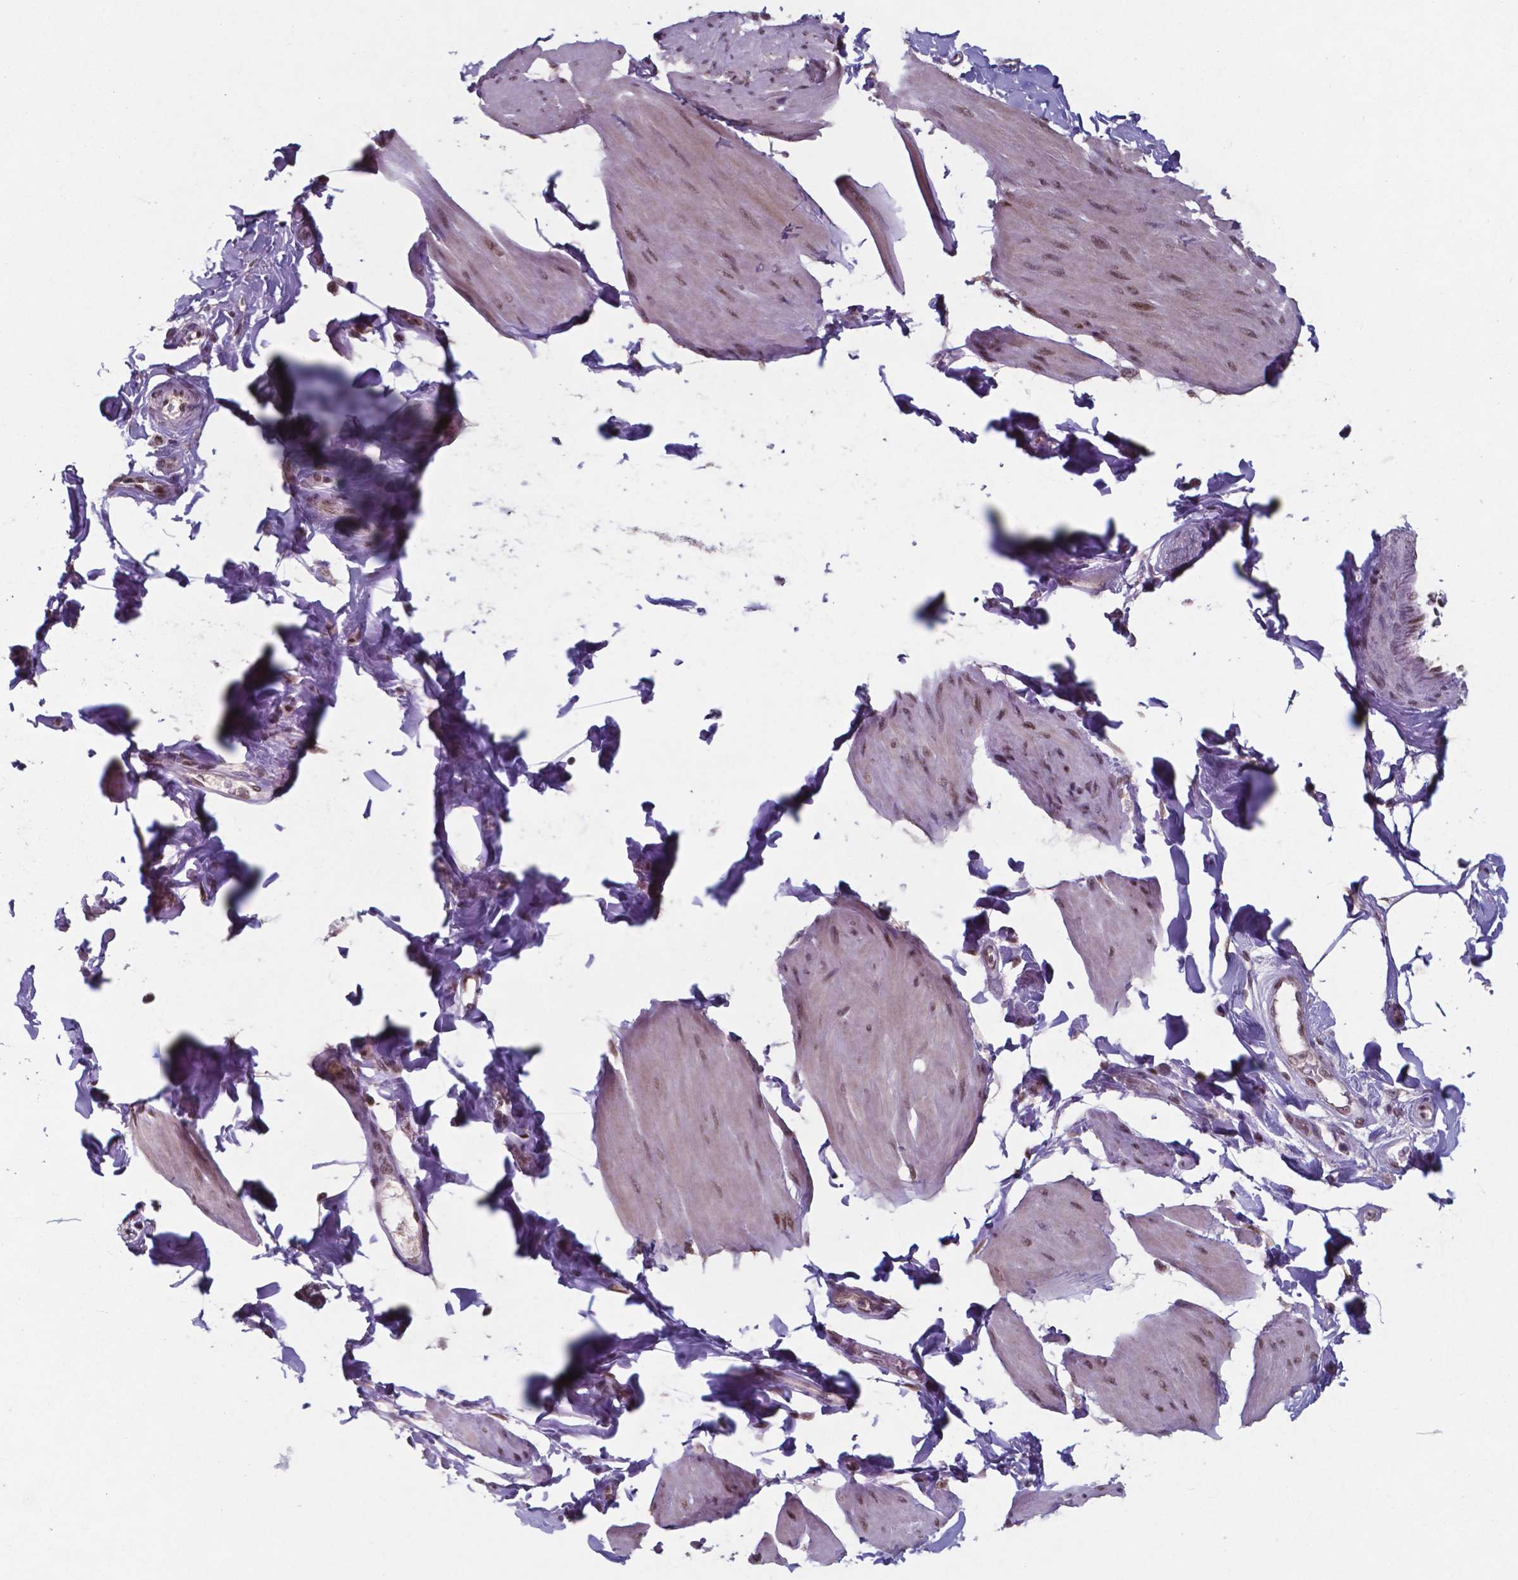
{"staining": {"intensity": "moderate", "quantity": "25%-75%", "location": "nuclear"}, "tissue": "smooth muscle", "cell_type": "Smooth muscle cells", "image_type": "normal", "snomed": [{"axis": "morphology", "description": "Normal tissue, NOS"}, {"axis": "topography", "description": "Adipose tissue"}, {"axis": "topography", "description": "Smooth muscle"}, {"axis": "topography", "description": "Peripheral nerve tissue"}], "caption": "This image shows unremarkable smooth muscle stained with IHC to label a protein in brown. The nuclear of smooth muscle cells show moderate positivity for the protein. Nuclei are counter-stained blue.", "gene": "UBA1", "patient": {"sex": "male", "age": 83}}